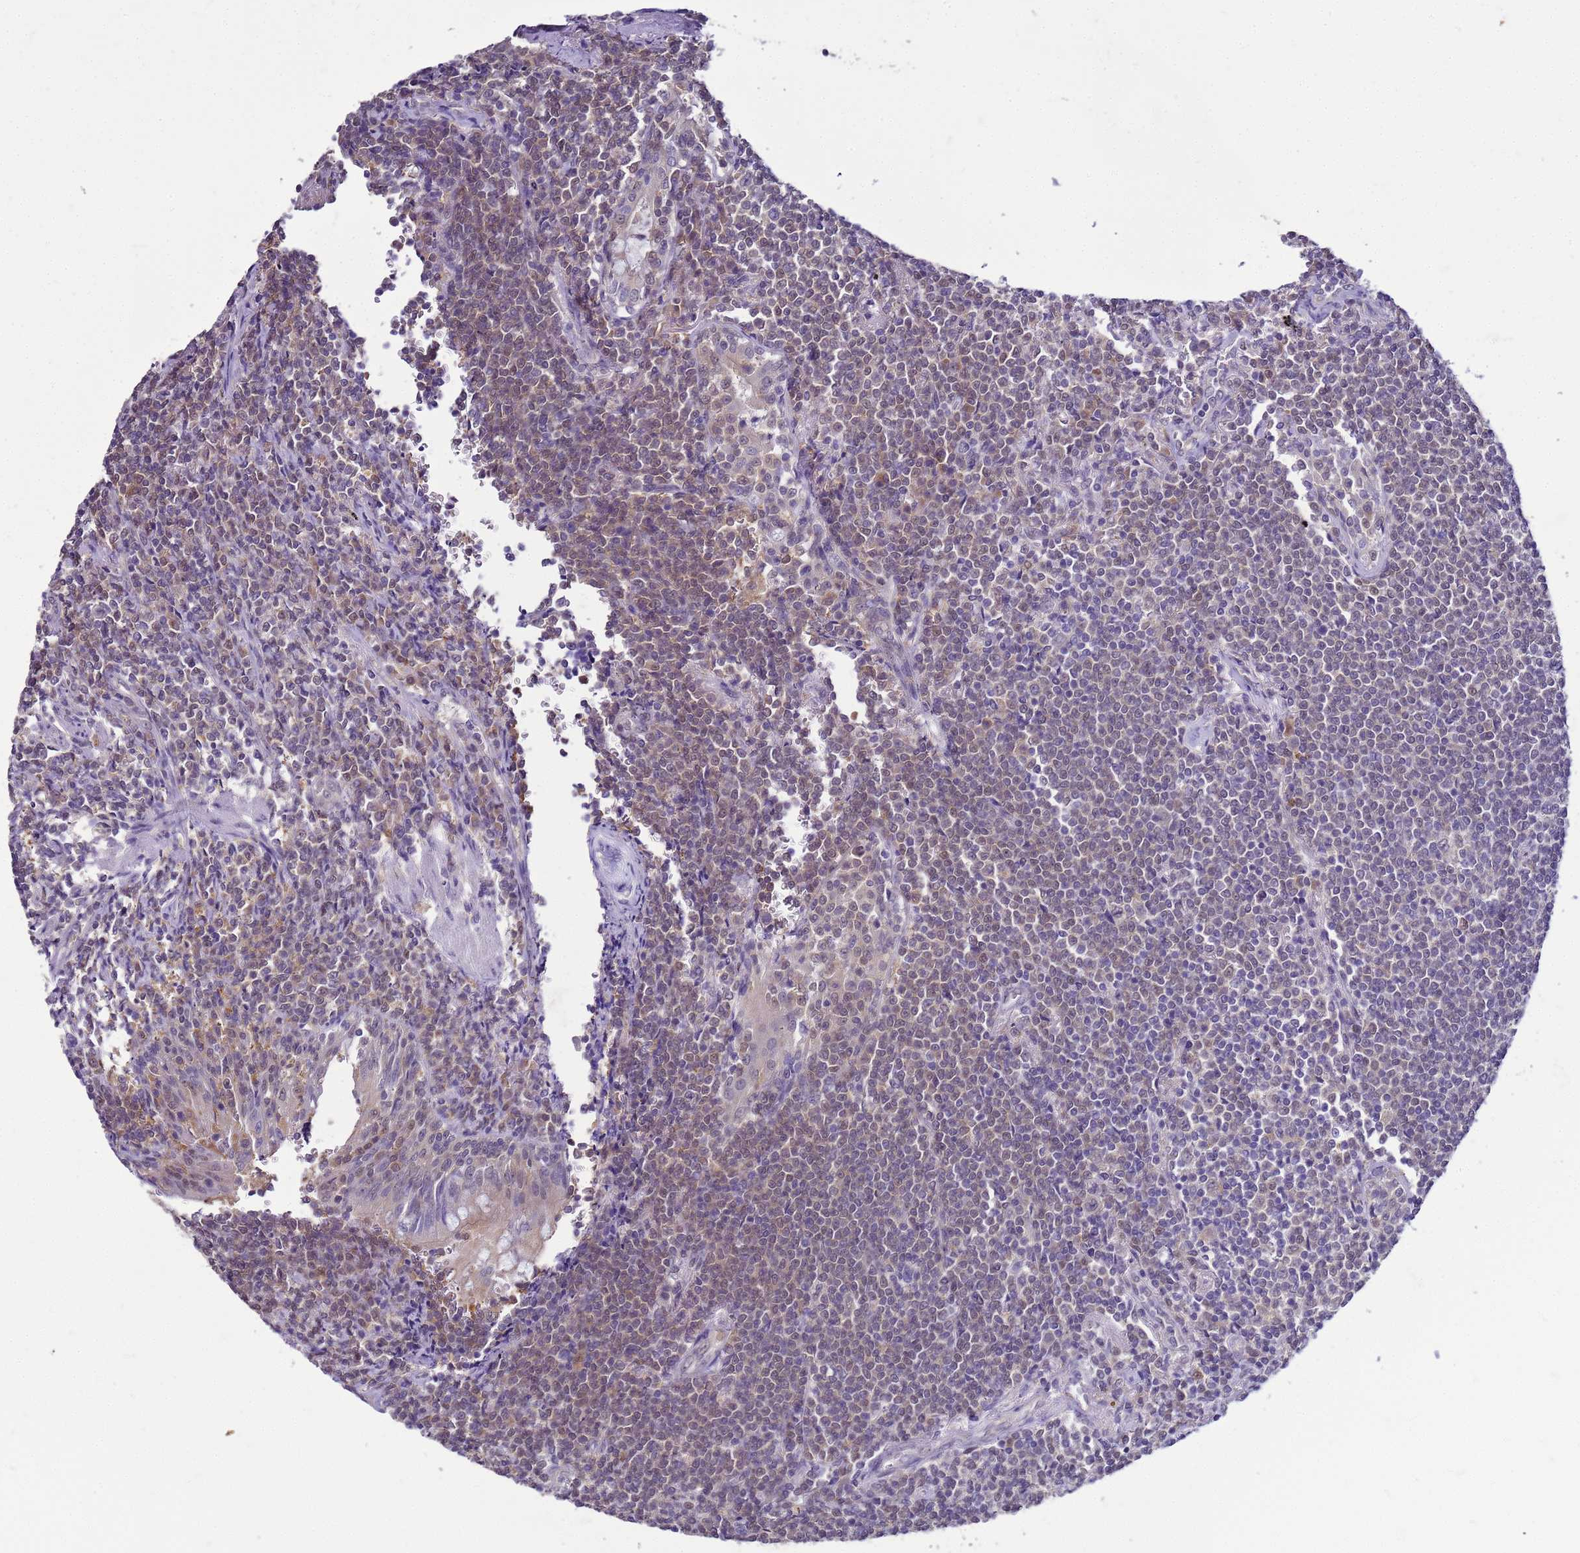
{"staining": {"intensity": "weak", "quantity": "25%-75%", "location": "cytoplasmic/membranous"}, "tissue": "lymphoma", "cell_type": "Tumor cells", "image_type": "cancer", "snomed": [{"axis": "morphology", "description": "Malignant lymphoma, non-Hodgkin's type, Low grade"}, {"axis": "topography", "description": "Lung"}], "caption": "Lymphoma stained for a protein demonstrates weak cytoplasmic/membranous positivity in tumor cells. (DAB (3,3'-diaminobenzidine) = brown stain, brightfield microscopy at high magnification).", "gene": "DDI2", "patient": {"sex": "female", "age": 71}}